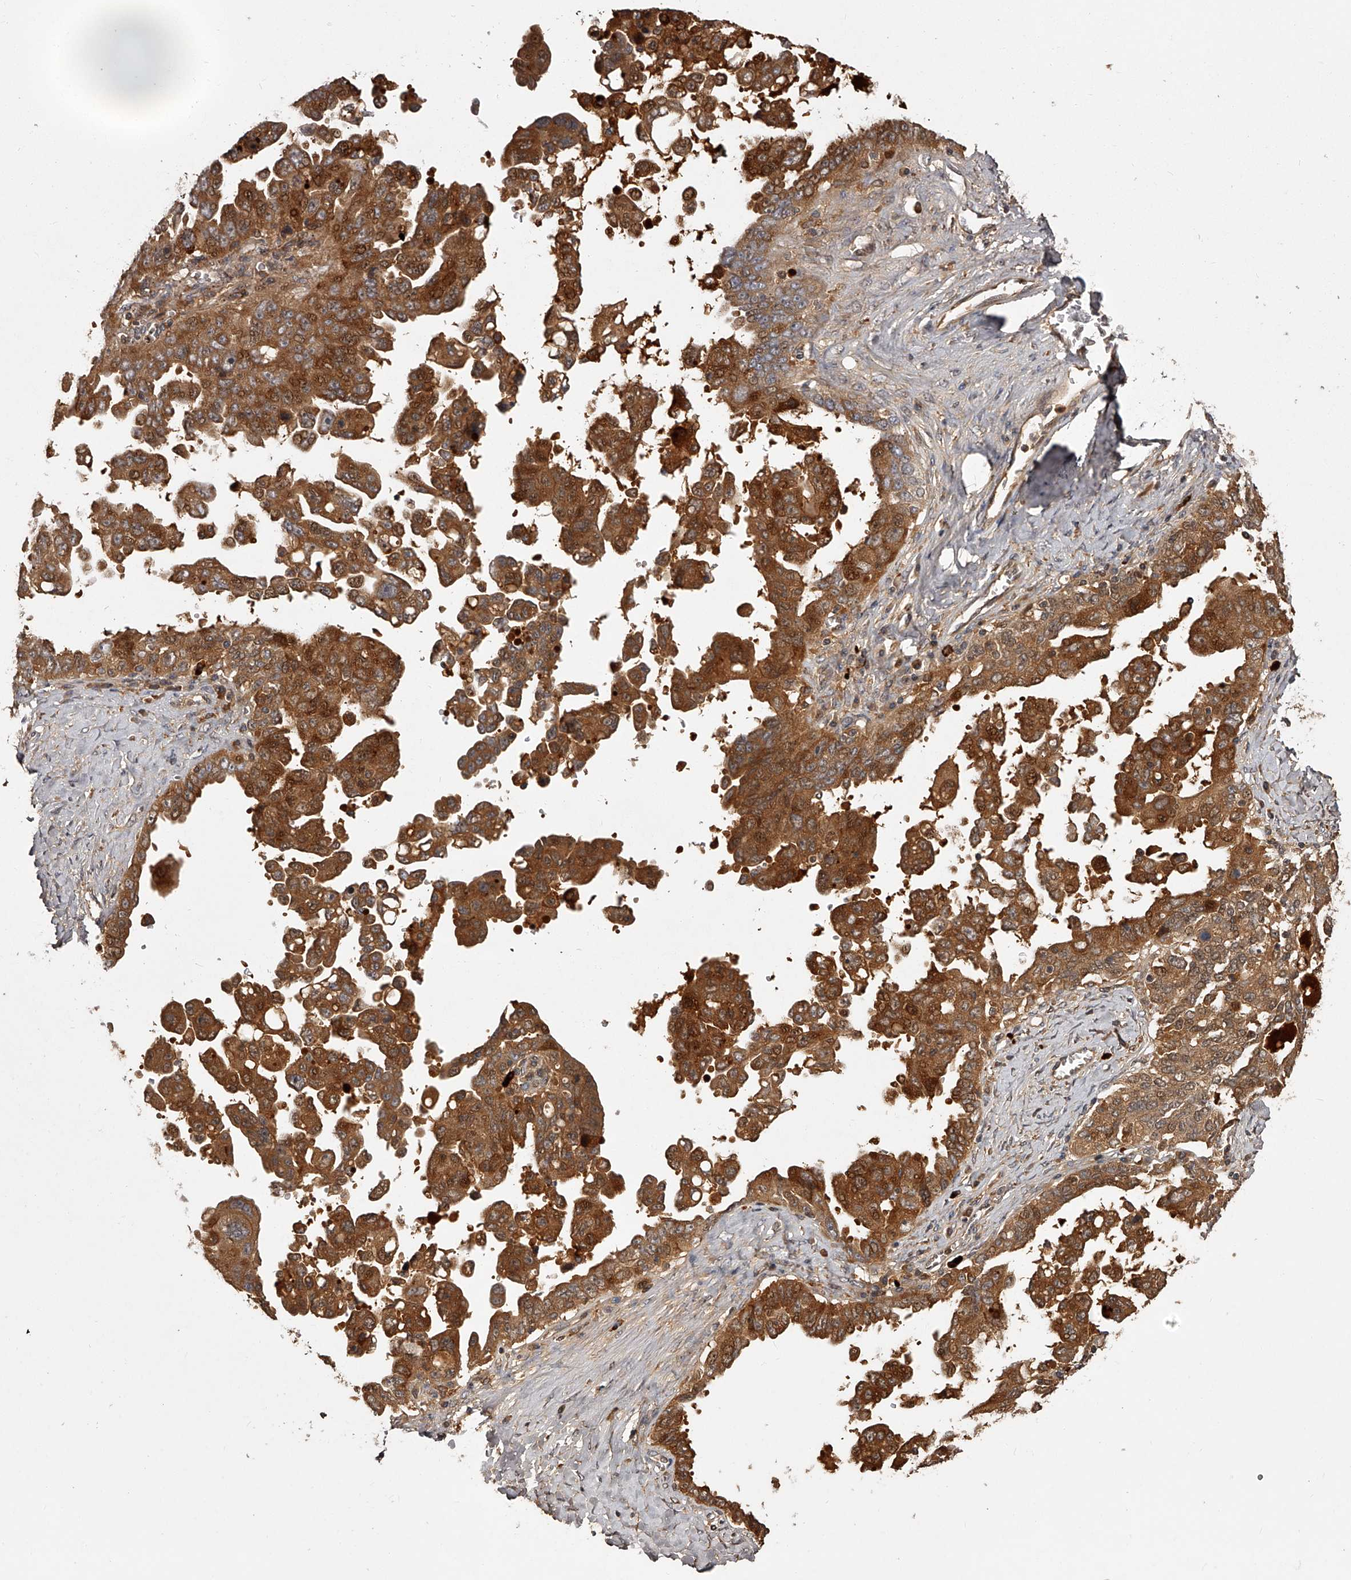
{"staining": {"intensity": "moderate", "quantity": ">75%", "location": "cytoplasmic/membranous,nuclear"}, "tissue": "ovarian cancer", "cell_type": "Tumor cells", "image_type": "cancer", "snomed": [{"axis": "morphology", "description": "Carcinoma, endometroid"}, {"axis": "topography", "description": "Ovary"}], "caption": "IHC of human ovarian cancer (endometroid carcinoma) exhibits medium levels of moderate cytoplasmic/membranous and nuclear expression in about >75% of tumor cells.", "gene": "CRYZL1", "patient": {"sex": "female", "age": 62}}